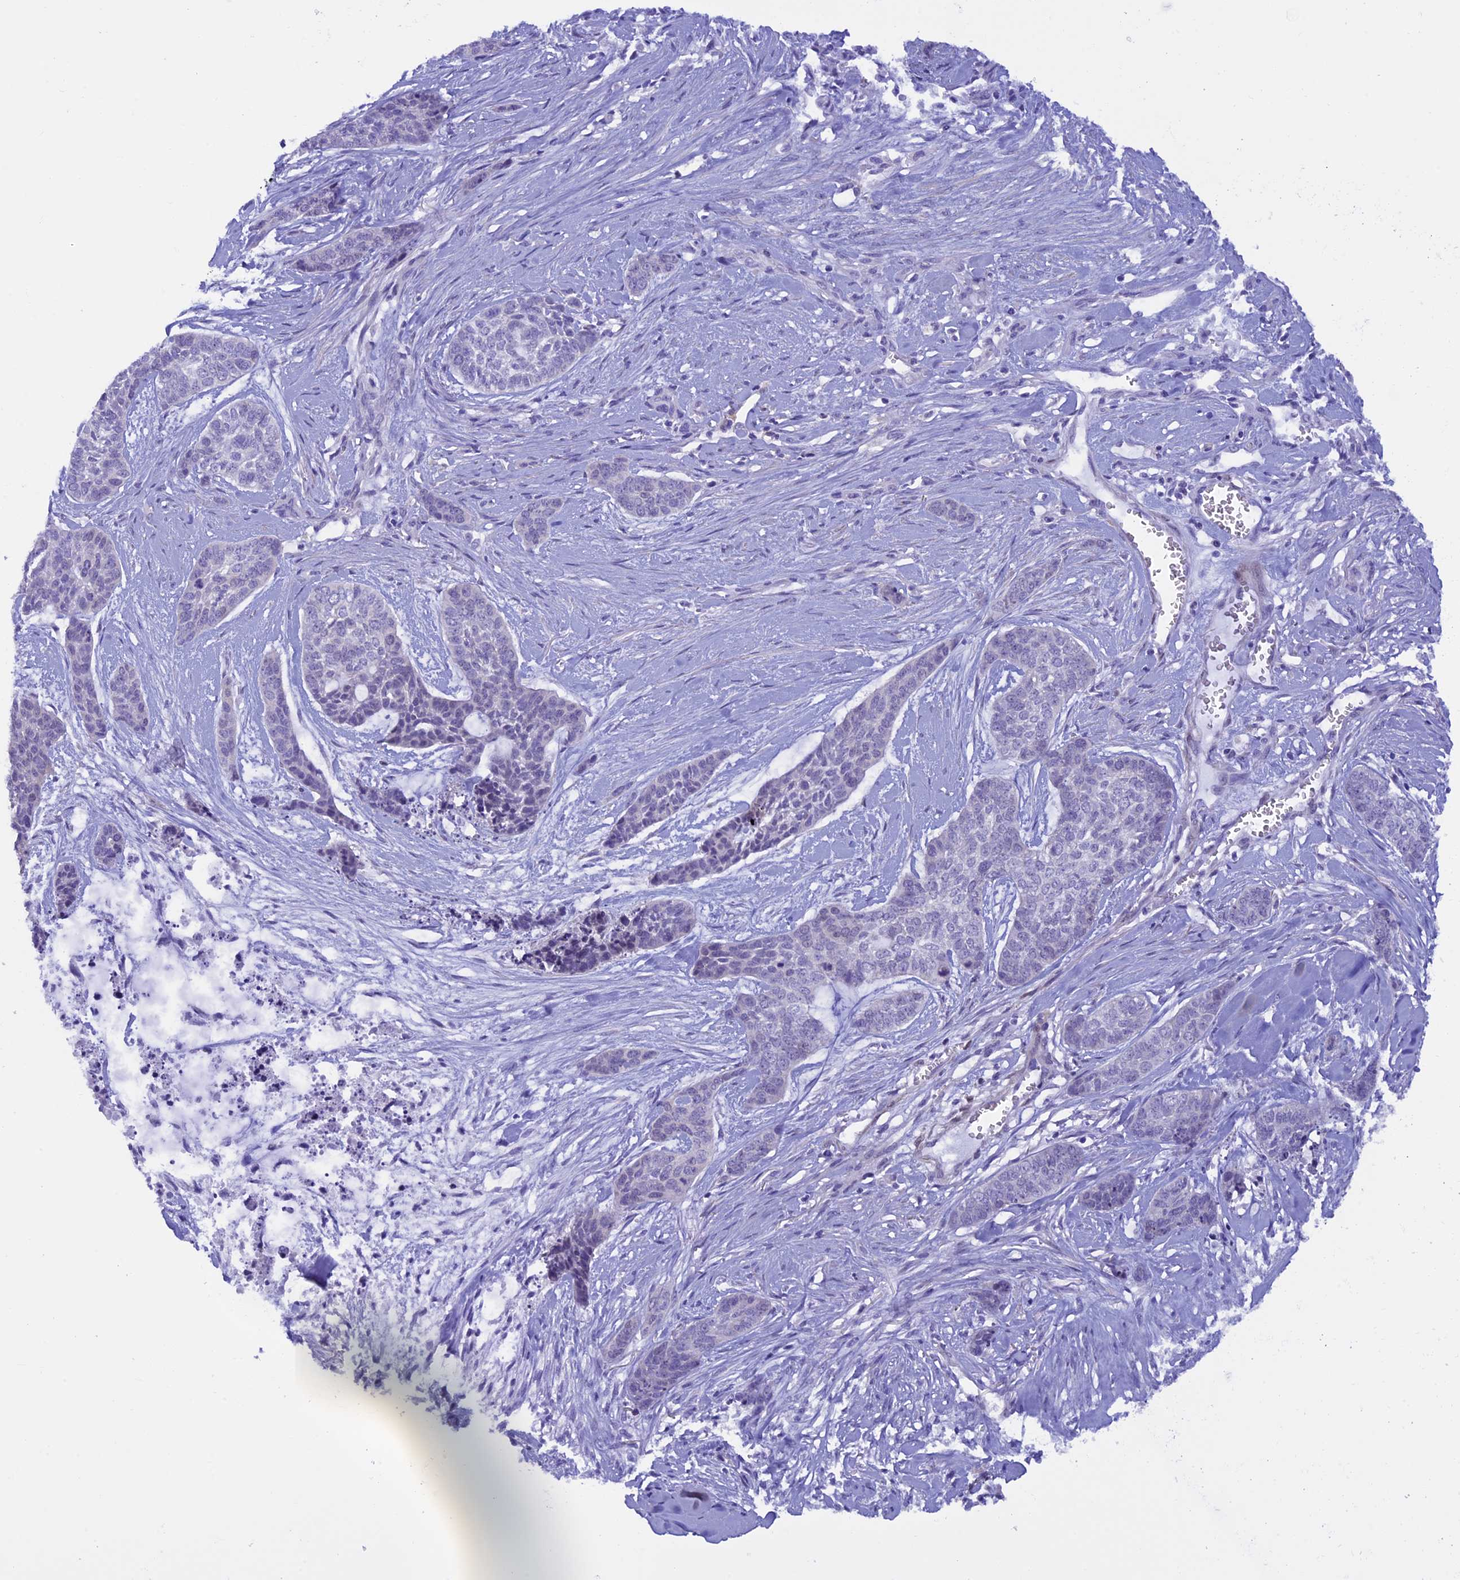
{"staining": {"intensity": "negative", "quantity": "none", "location": "none"}, "tissue": "skin cancer", "cell_type": "Tumor cells", "image_type": "cancer", "snomed": [{"axis": "morphology", "description": "Basal cell carcinoma"}, {"axis": "topography", "description": "Skin"}], "caption": "Tumor cells show no significant protein staining in skin basal cell carcinoma.", "gene": "IGSF6", "patient": {"sex": "female", "age": 64}}